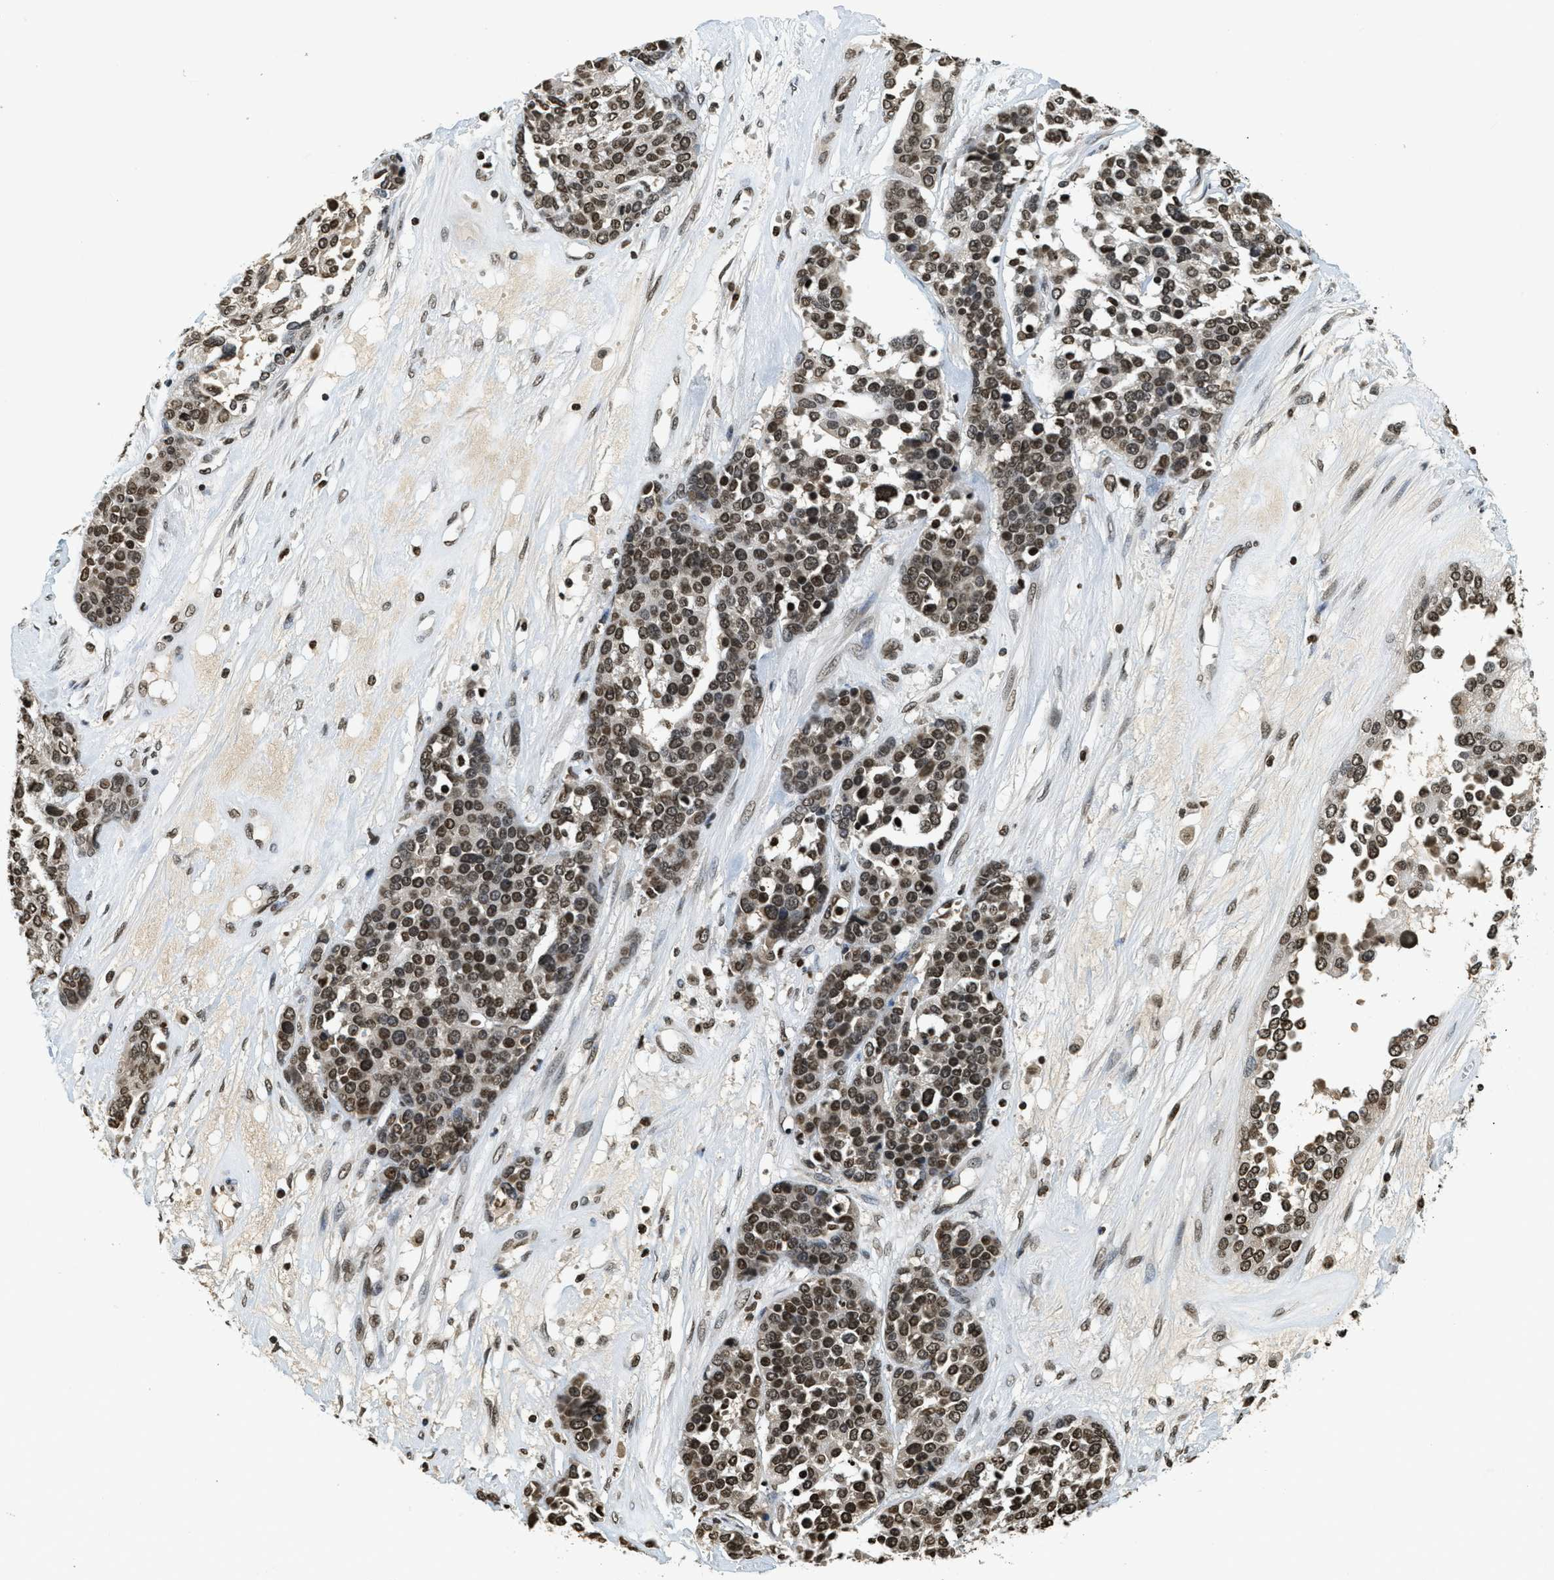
{"staining": {"intensity": "strong", "quantity": ">75%", "location": "nuclear"}, "tissue": "ovarian cancer", "cell_type": "Tumor cells", "image_type": "cancer", "snomed": [{"axis": "morphology", "description": "Cystadenocarcinoma, serous, NOS"}, {"axis": "topography", "description": "Ovary"}], "caption": "Immunohistochemical staining of ovarian cancer (serous cystadenocarcinoma) displays high levels of strong nuclear protein expression in about >75% of tumor cells.", "gene": "LDB2", "patient": {"sex": "female", "age": 44}}